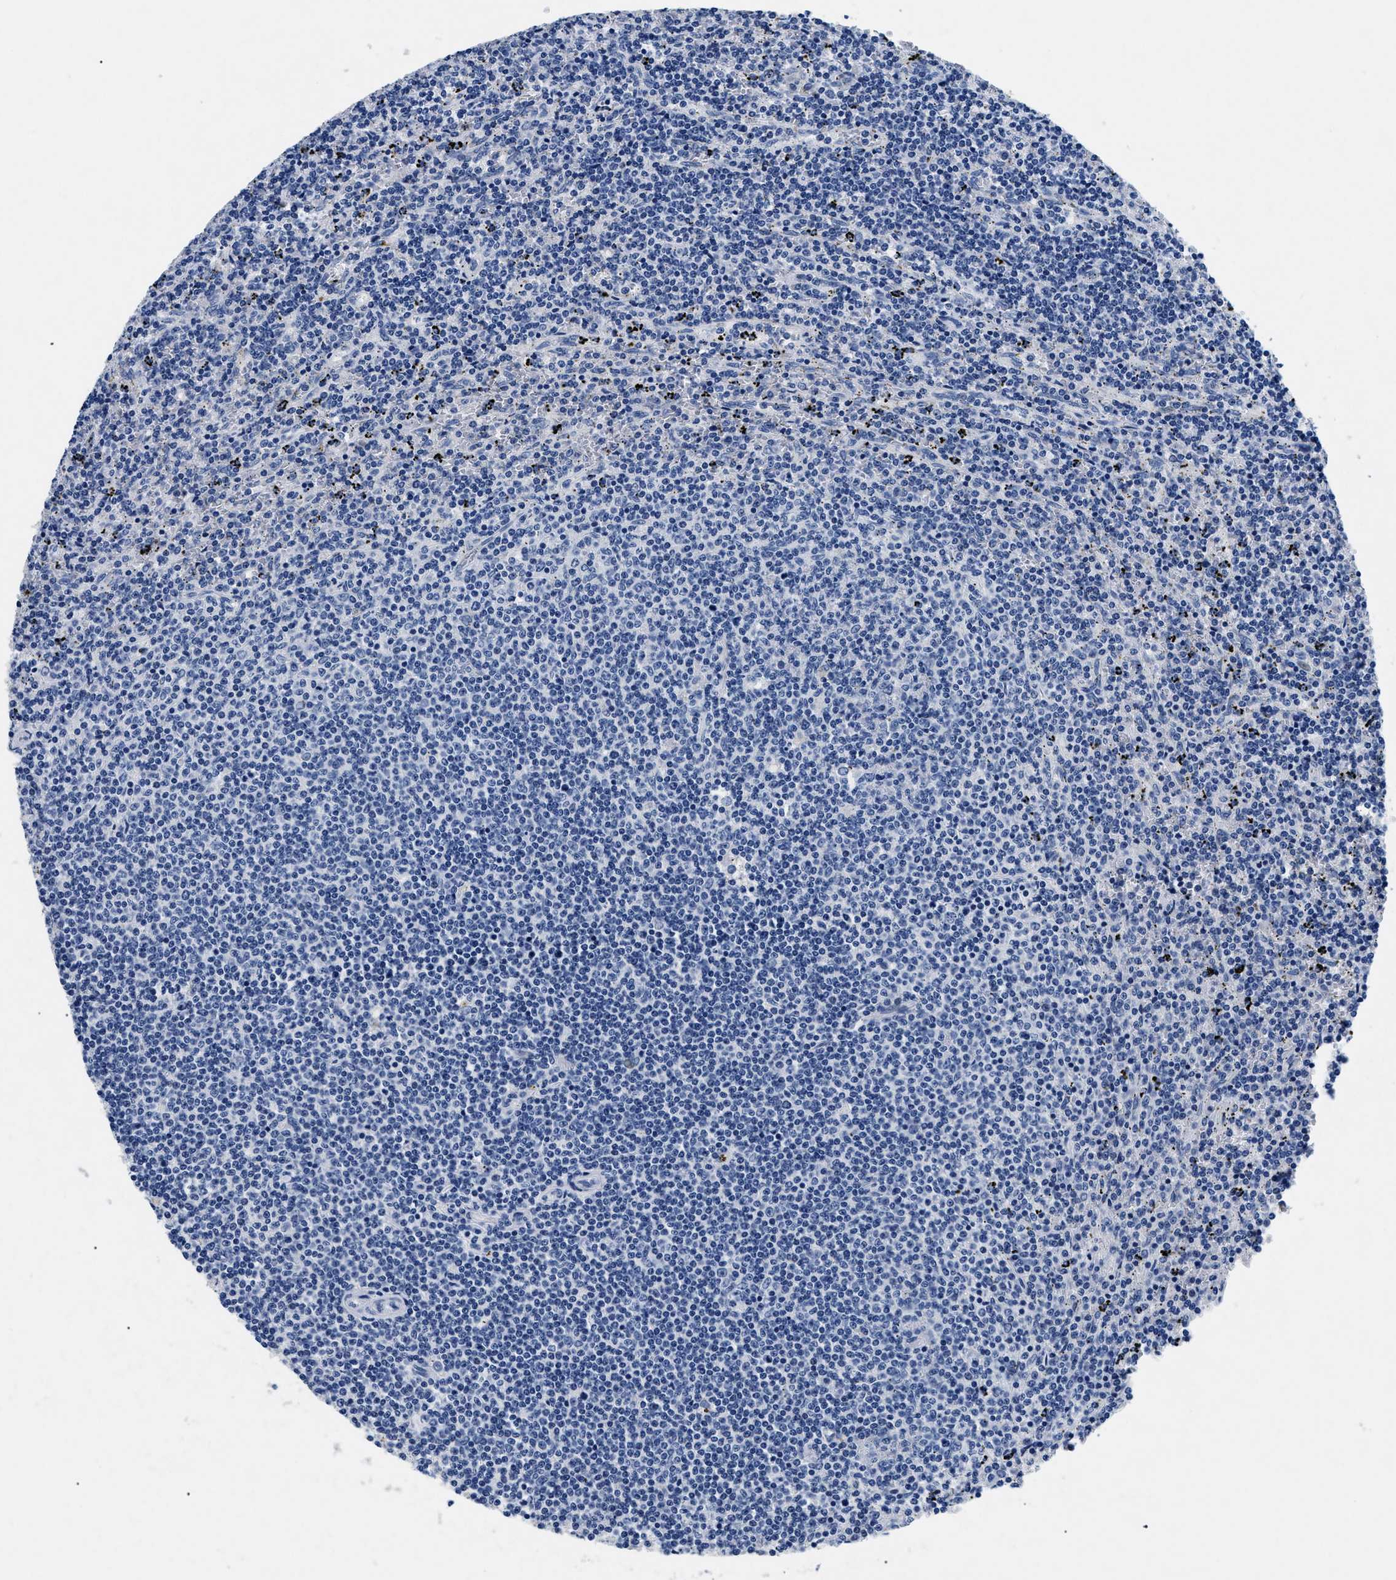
{"staining": {"intensity": "negative", "quantity": "none", "location": "none"}, "tissue": "lymphoma", "cell_type": "Tumor cells", "image_type": "cancer", "snomed": [{"axis": "morphology", "description": "Malignant lymphoma, non-Hodgkin's type, Low grade"}, {"axis": "topography", "description": "Spleen"}], "caption": "The immunohistochemistry (IHC) photomicrograph has no significant positivity in tumor cells of lymphoma tissue.", "gene": "LAMA3", "patient": {"sex": "female", "age": 50}}